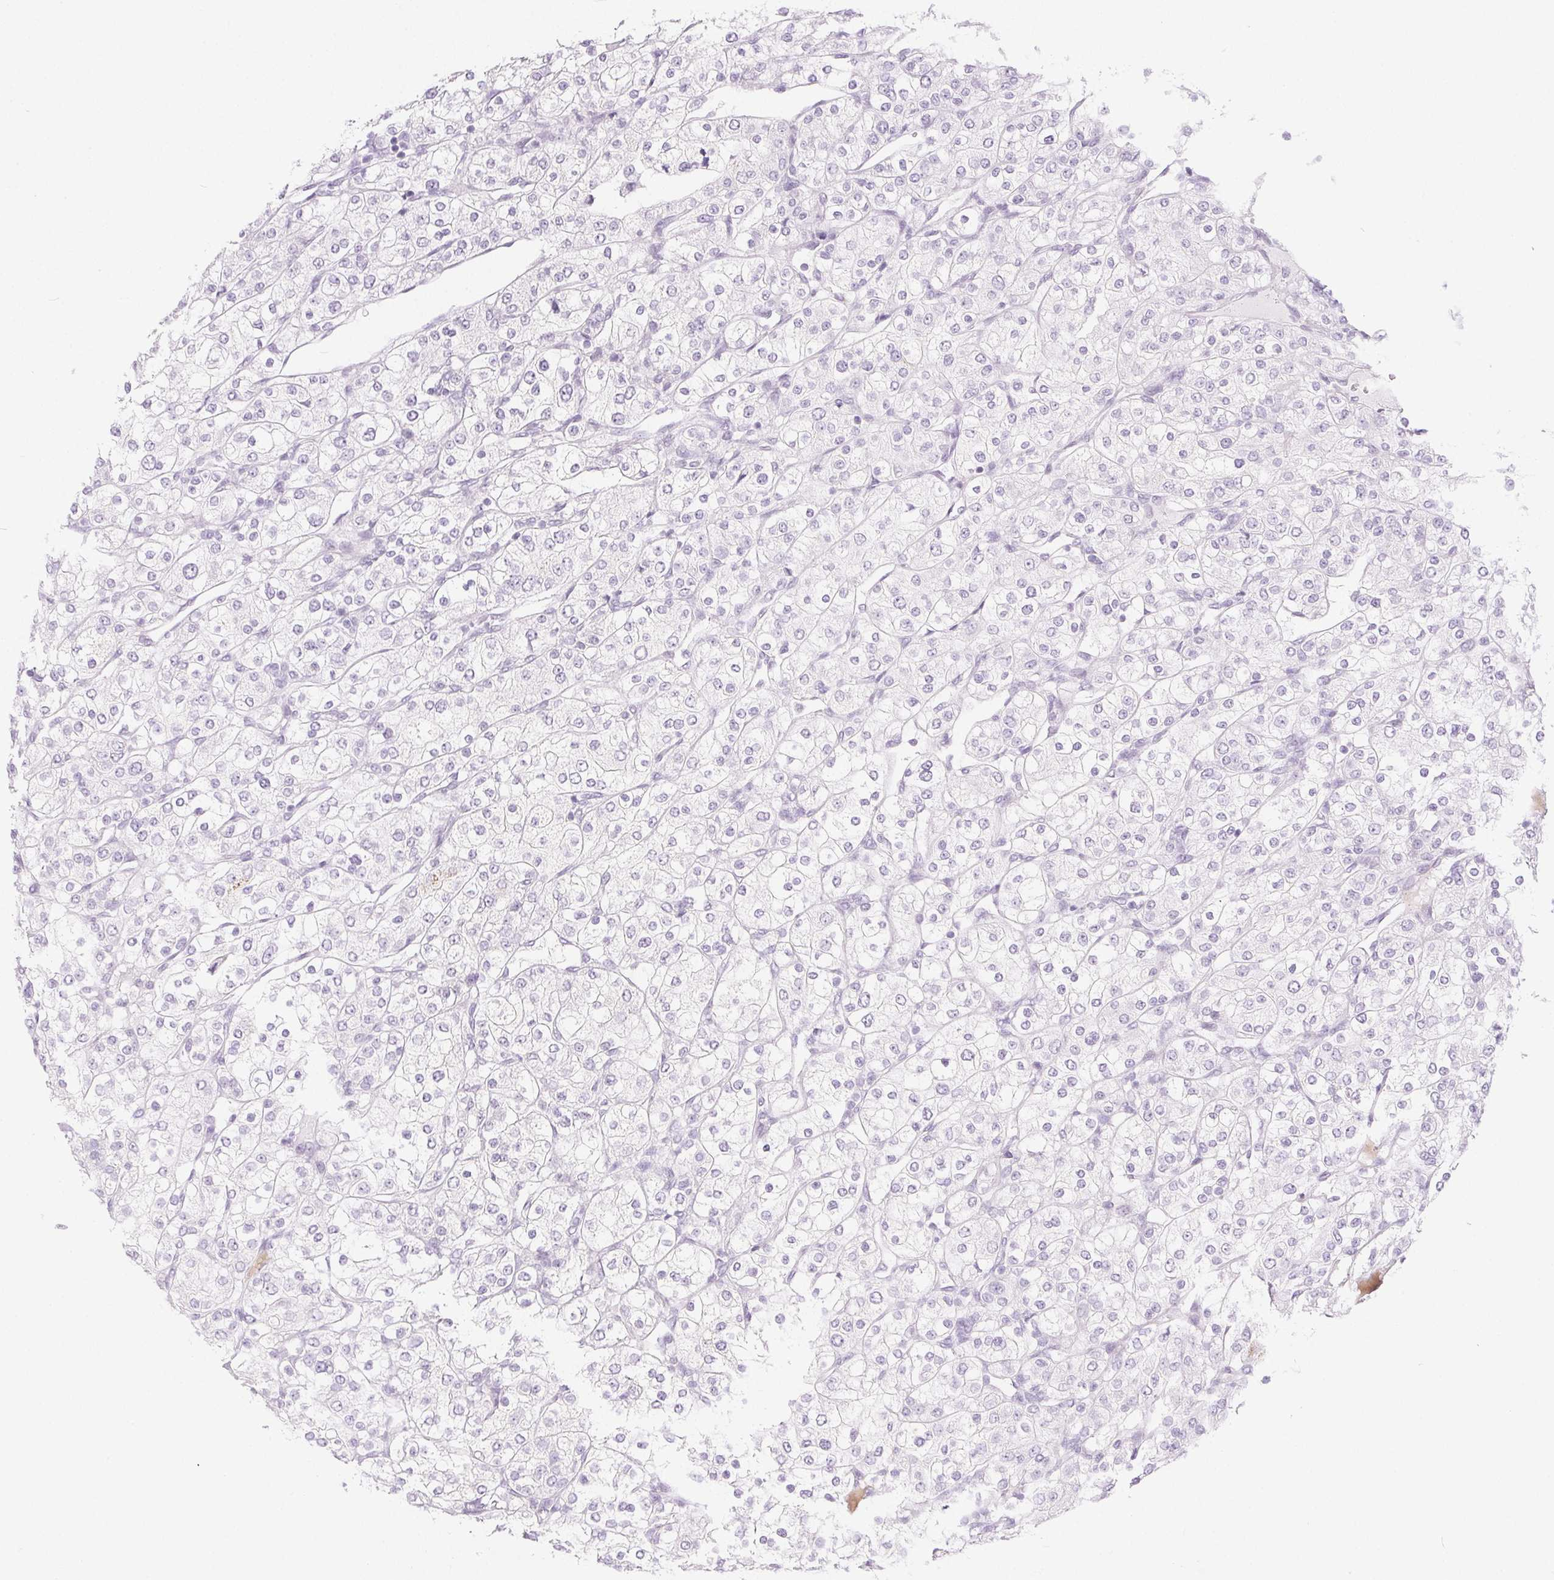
{"staining": {"intensity": "negative", "quantity": "none", "location": "none"}, "tissue": "renal cancer", "cell_type": "Tumor cells", "image_type": "cancer", "snomed": [{"axis": "morphology", "description": "Adenocarcinoma, NOS"}, {"axis": "topography", "description": "Kidney"}], "caption": "An image of renal adenocarcinoma stained for a protein exhibits no brown staining in tumor cells. (DAB immunohistochemistry (IHC) with hematoxylin counter stain).", "gene": "PI3", "patient": {"sex": "male", "age": 80}}